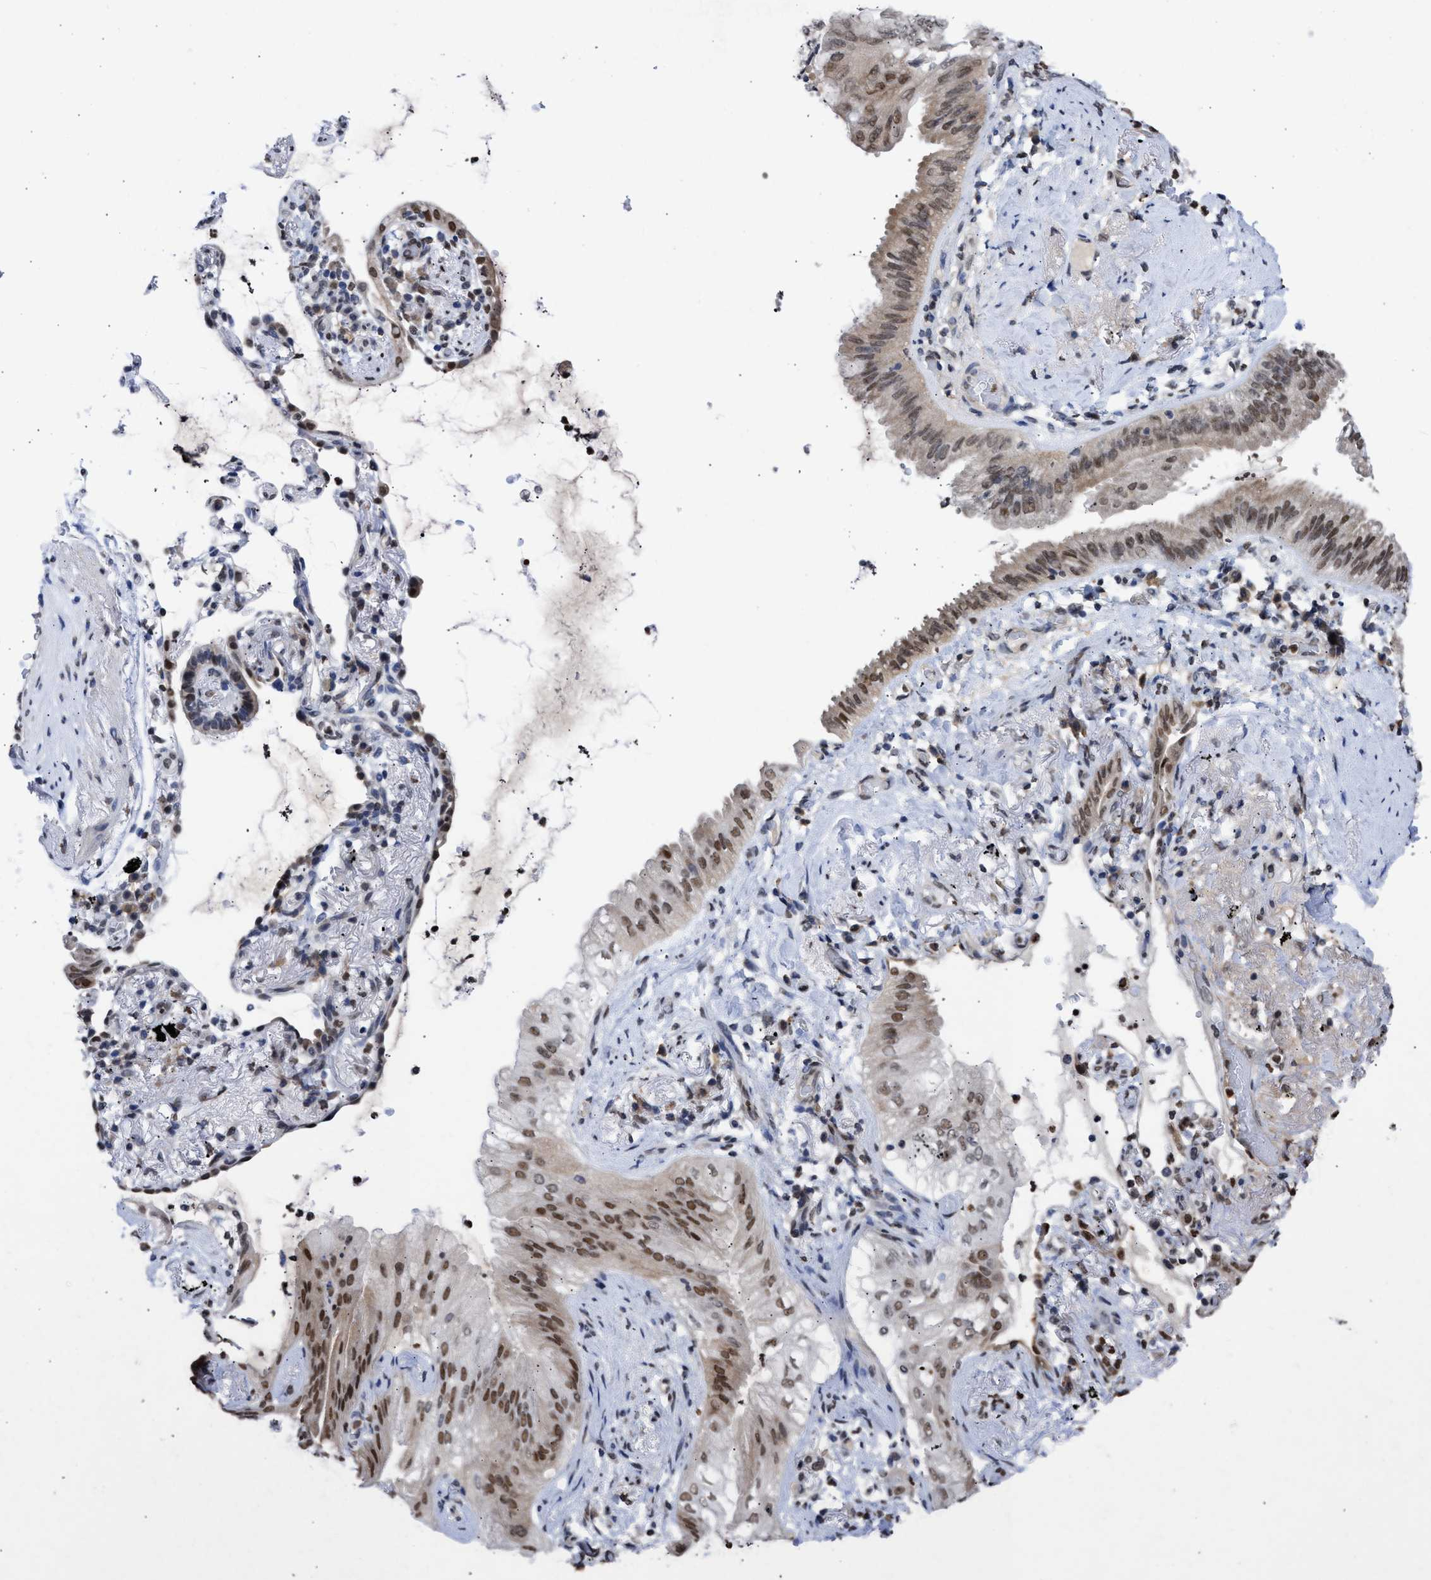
{"staining": {"intensity": "moderate", "quantity": ">75%", "location": "cytoplasmic/membranous,nuclear"}, "tissue": "lung cancer", "cell_type": "Tumor cells", "image_type": "cancer", "snomed": [{"axis": "morphology", "description": "Normal tissue, NOS"}, {"axis": "morphology", "description": "Adenocarcinoma, NOS"}, {"axis": "topography", "description": "Bronchus"}, {"axis": "topography", "description": "Lung"}], "caption": "Human lung adenocarcinoma stained for a protein (brown) exhibits moderate cytoplasmic/membranous and nuclear positive positivity in approximately >75% of tumor cells.", "gene": "NUP35", "patient": {"sex": "female", "age": 70}}